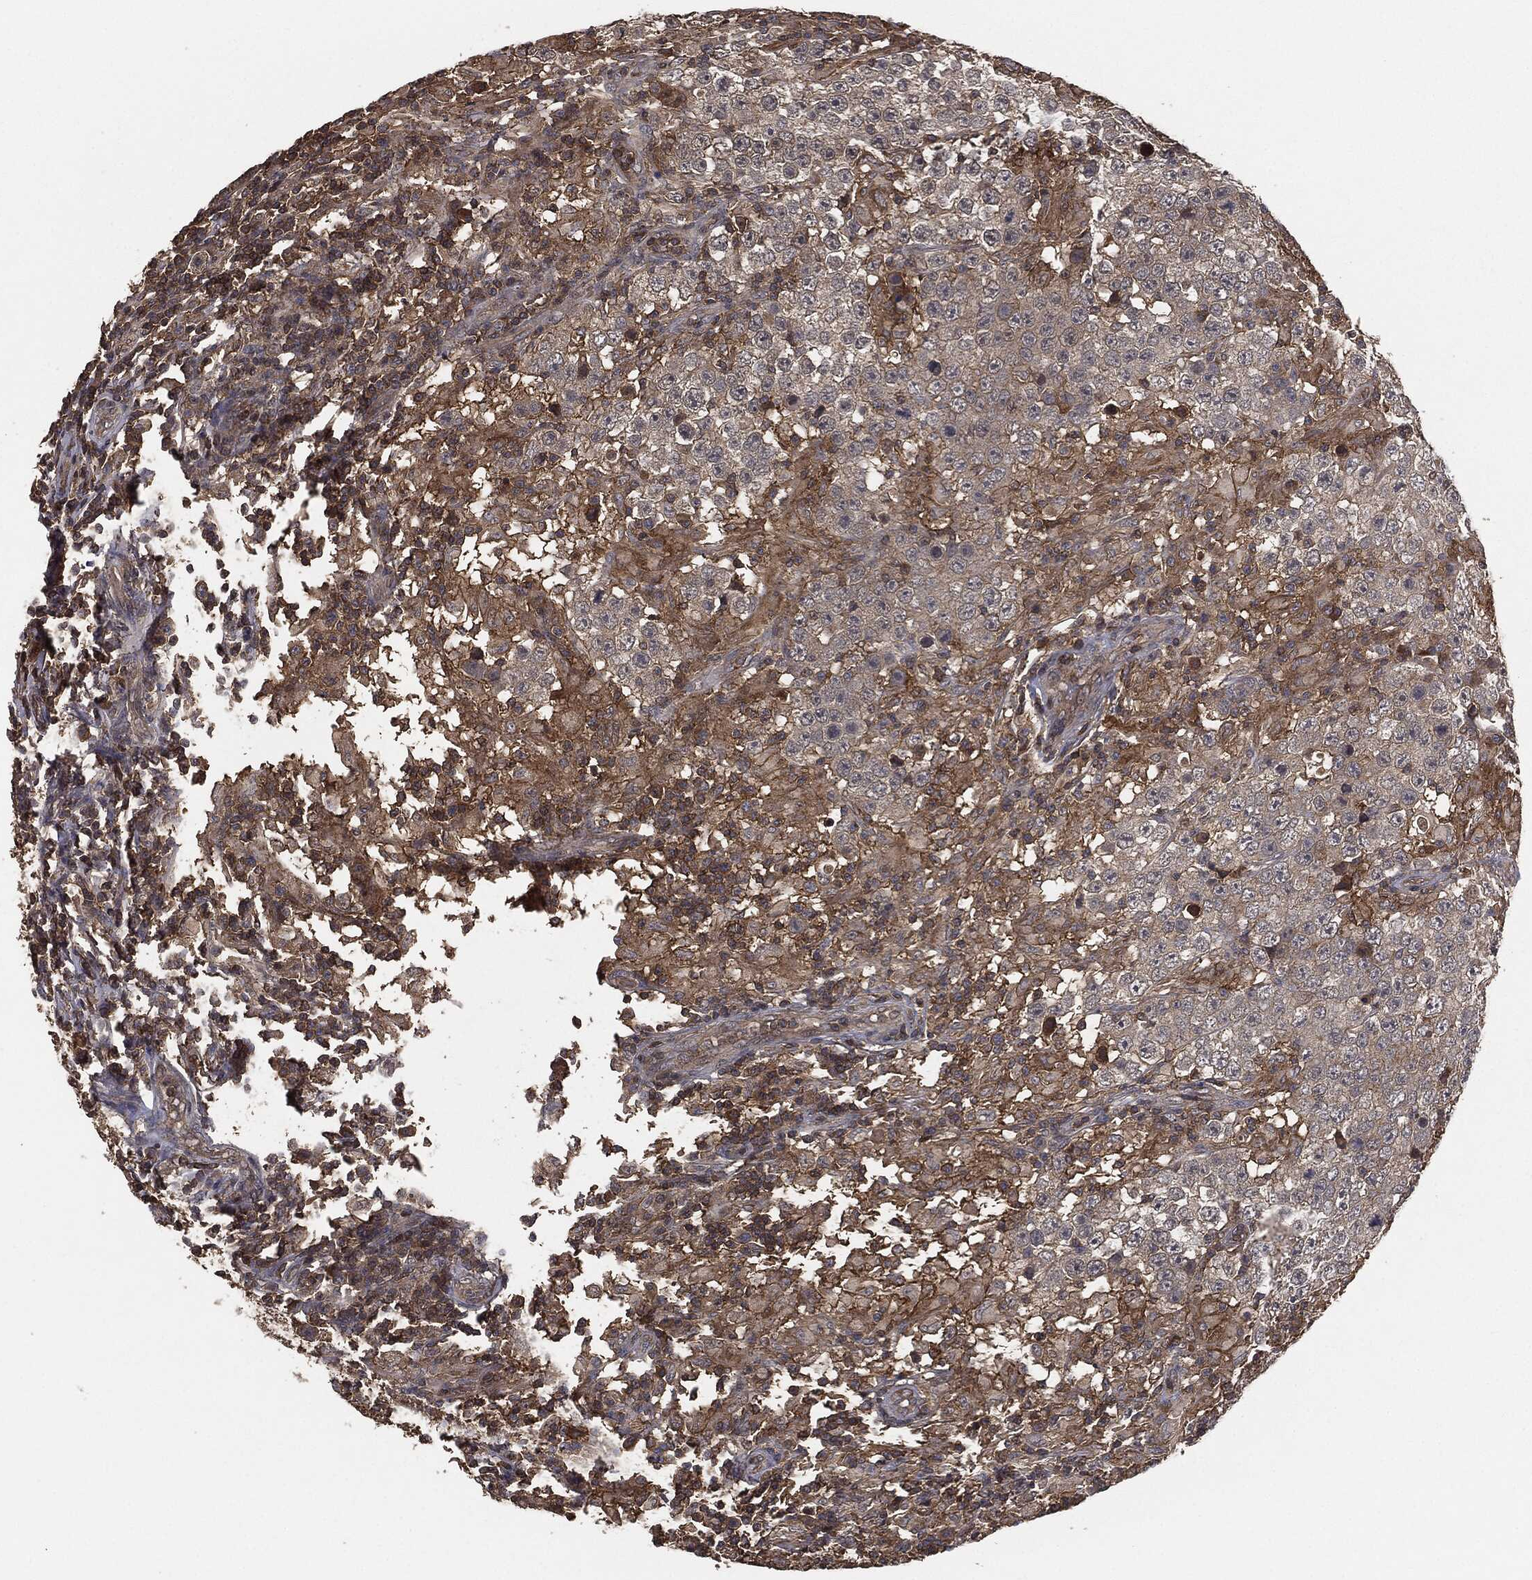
{"staining": {"intensity": "moderate", "quantity": "<25%", "location": "cytoplasmic/membranous"}, "tissue": "testis cancer", "cell_type": "Tumor cells", "image_type": "cancer", "snomed": [{"axis": "morphology", "description": "Seminoma, NOS"}, {"axis": "morphology", "description": "Carcinoma, Embryonal, NOS"}, {"axis": "topography", "description": "Testis"}], "caption": "About <25% of tumor cells in human testis embryonal carcinoma display moderate cytoplasmic/membranous protein positivity as visualized by brown immunohistochemical staining.", "gene": "ERBIN", "patient": {"sex": "male", "age": 41}}